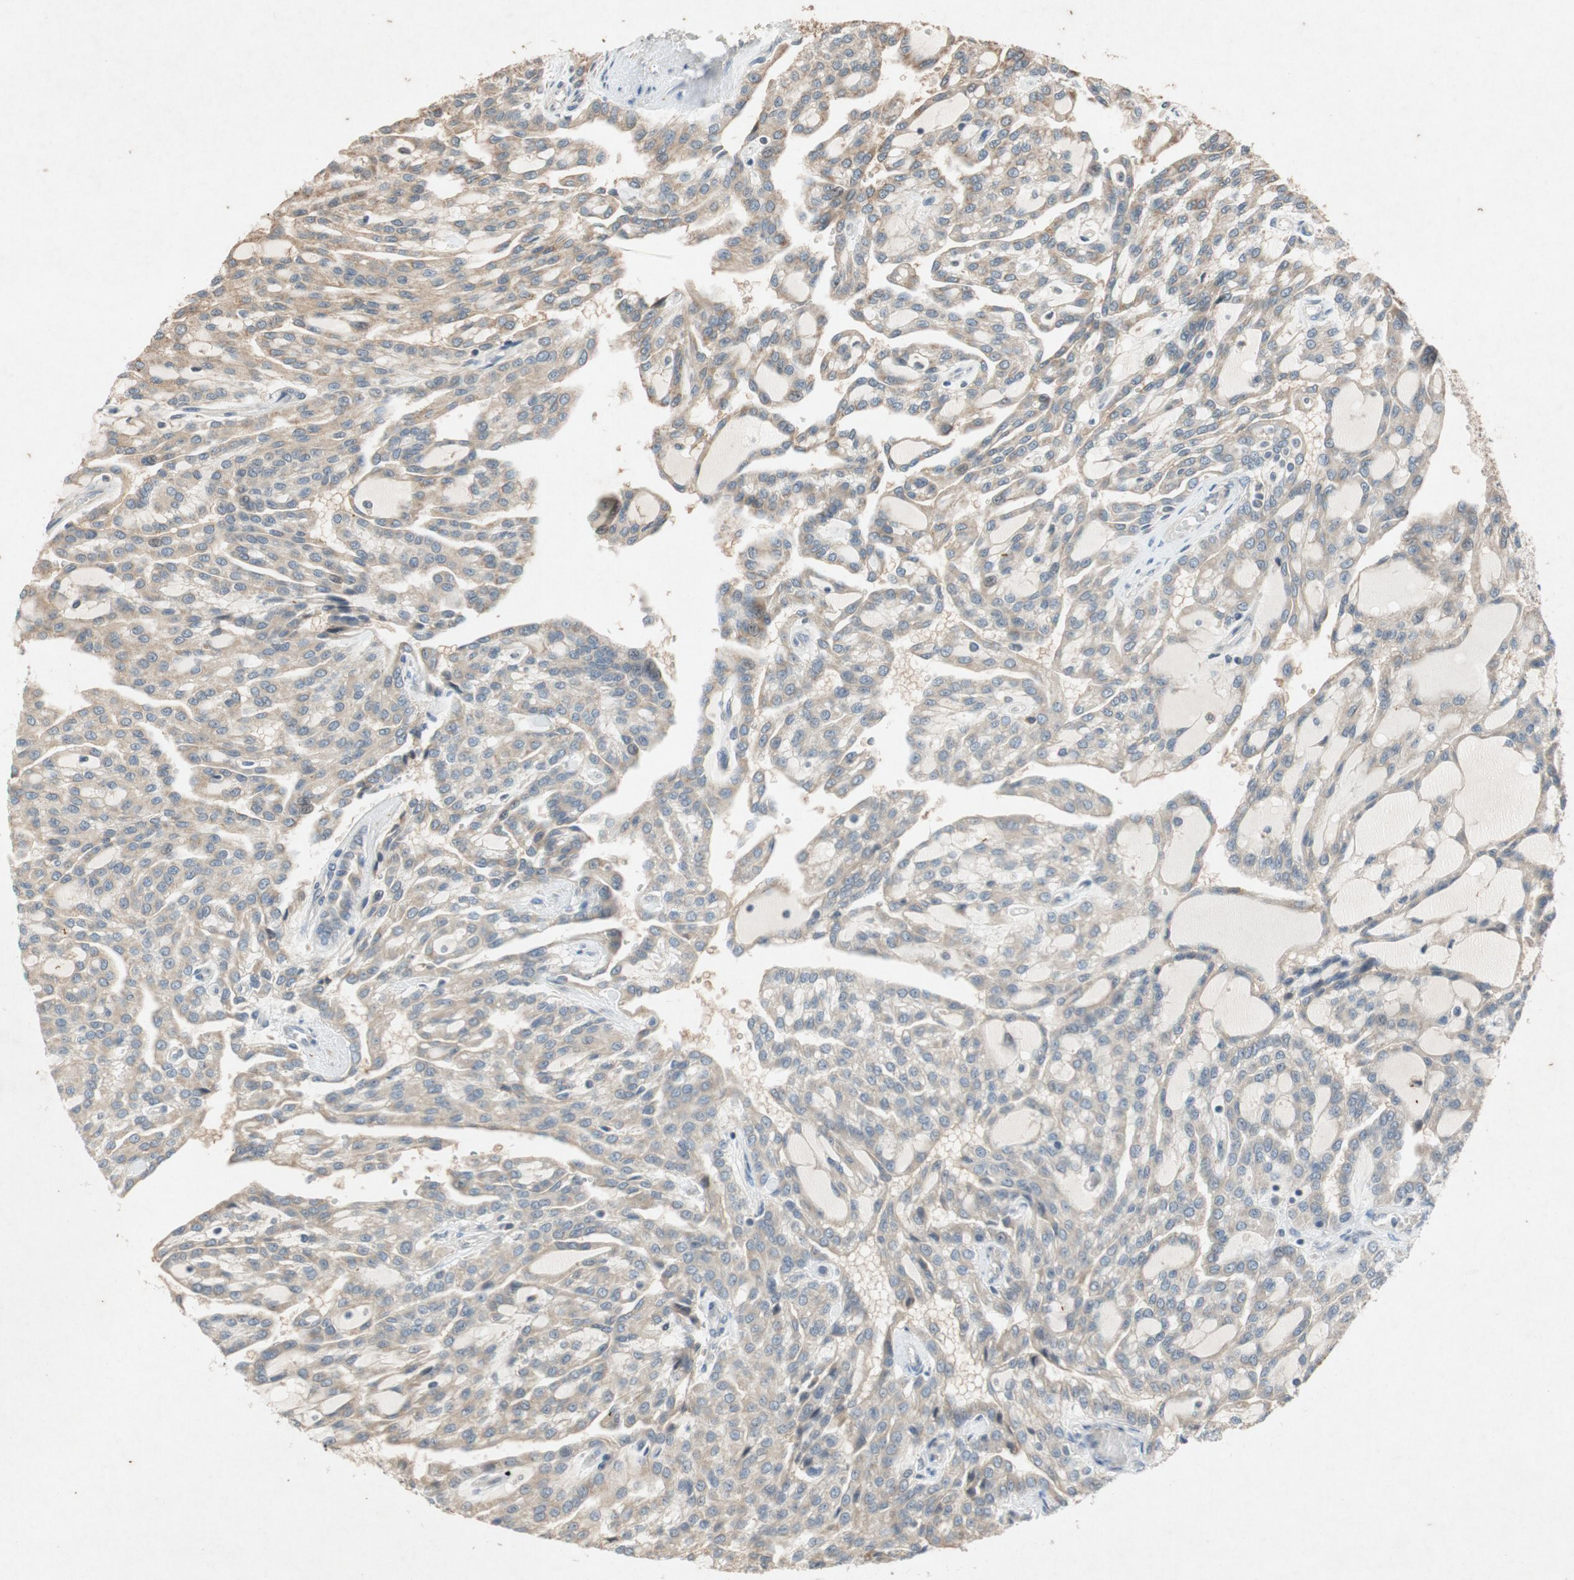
{"staining": {"intensity": "weak", "quantity": ">75%", "location": "cytoplasmic/membranous"}, "tissue": "renal cancer", "cell_type": "Tumor cells", "image_type": "cancer", "snomed": [{"axis": "morphology", "description": "Adenocarcinoma, NOS"}, {"axis": "topography", "description": "Kidney"}], "caption": "Immunohistochemical staining of adenocarcinoma (renal) demonstrates low levels of weak cytoplasmic/membranous protein positivity in approximately >75% of tumor cells.", "gene": "ATP2C1", "patient": {"sex": "male", "age": 63}}